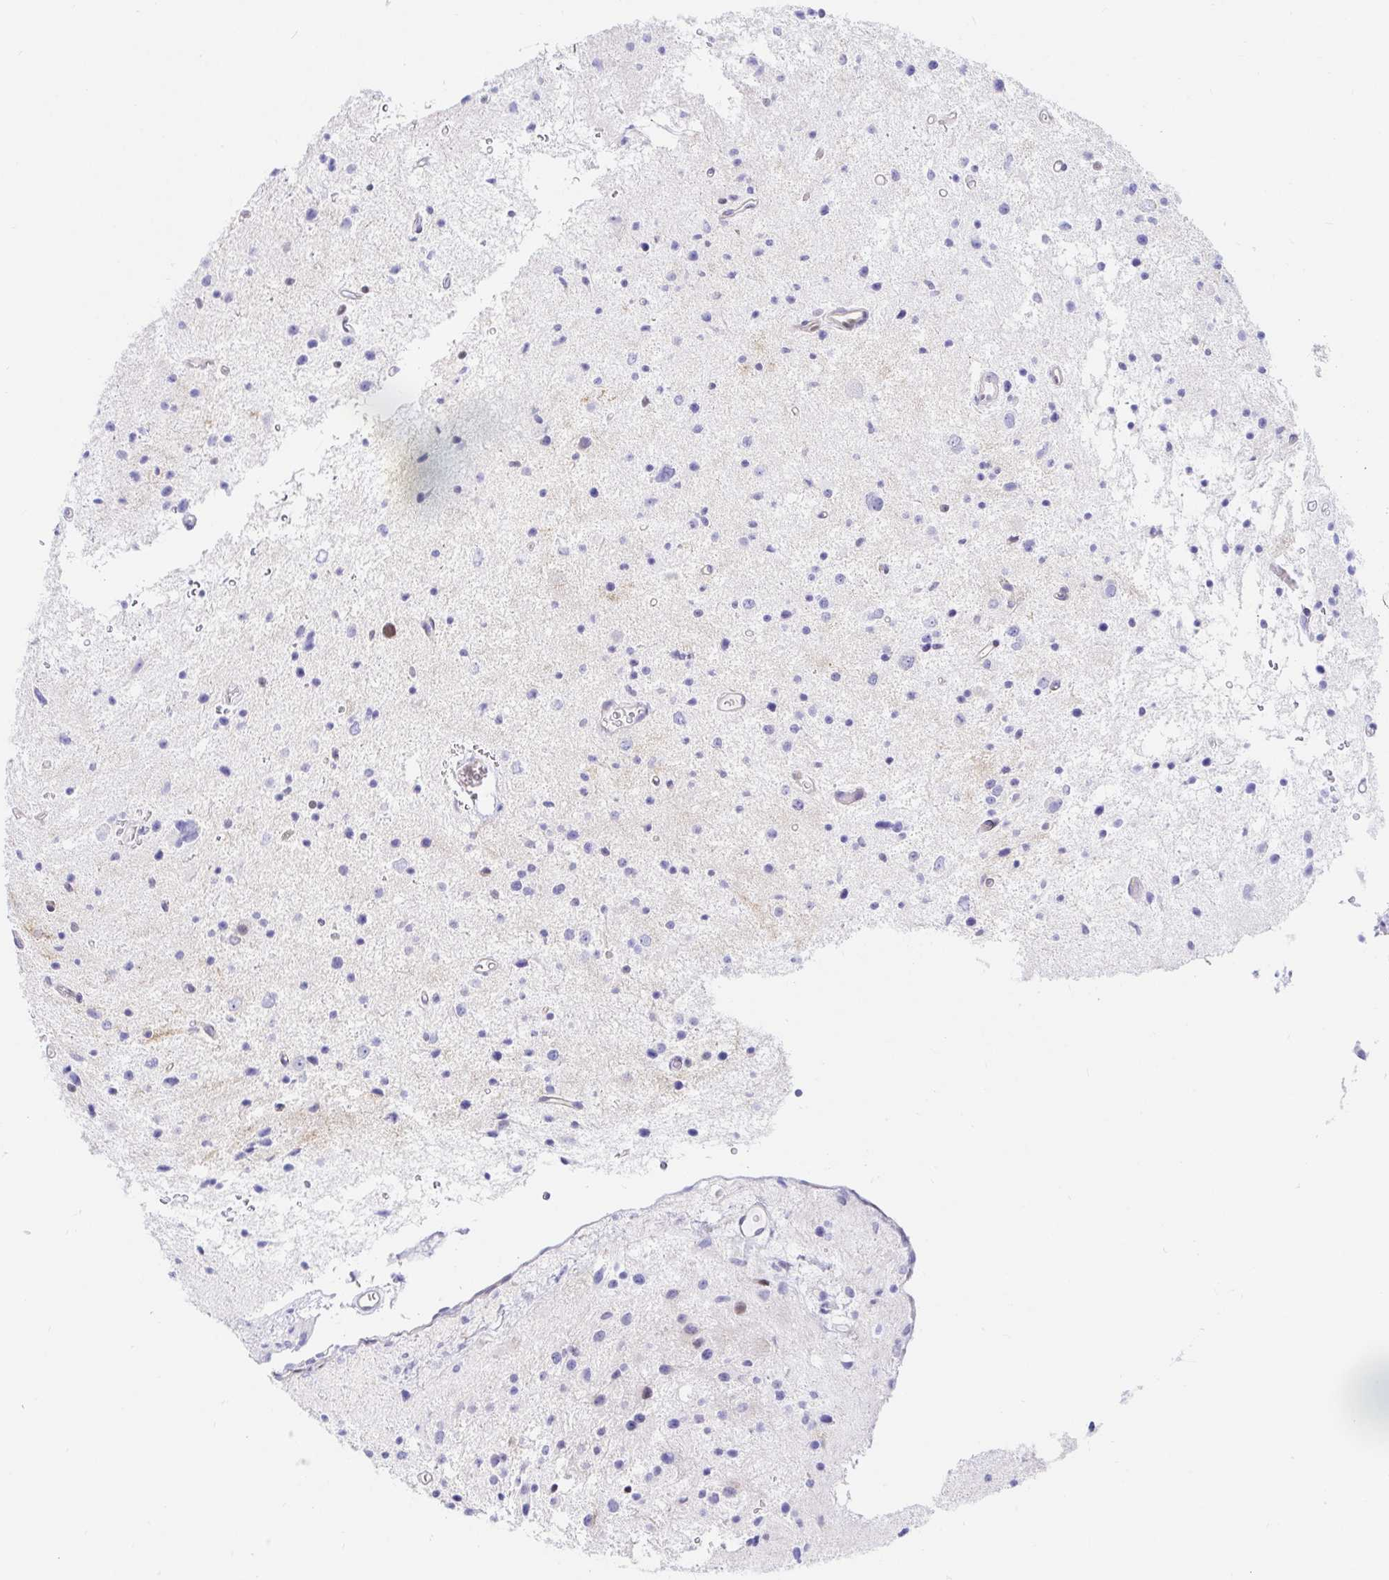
{"staining": {"intensity": "negative", "quantity": "none", "location": "none"}, "tissue": "glioma", "cell_type": "Tumor cells", "image_type": "cancer", "snomed": [{"axis": "morphology", "description": "Glioma, malignant, Low grade"}, {"axis": "topography", "description": "Brain"}], "caption": "Immunohistochemistry (IHC) image of human malignant low-grade glioma stained for a protein (brown), which displays no positivity in tumor cells.", "gene": "HINFP", "patient": {"sex": "male", "age": 43}}